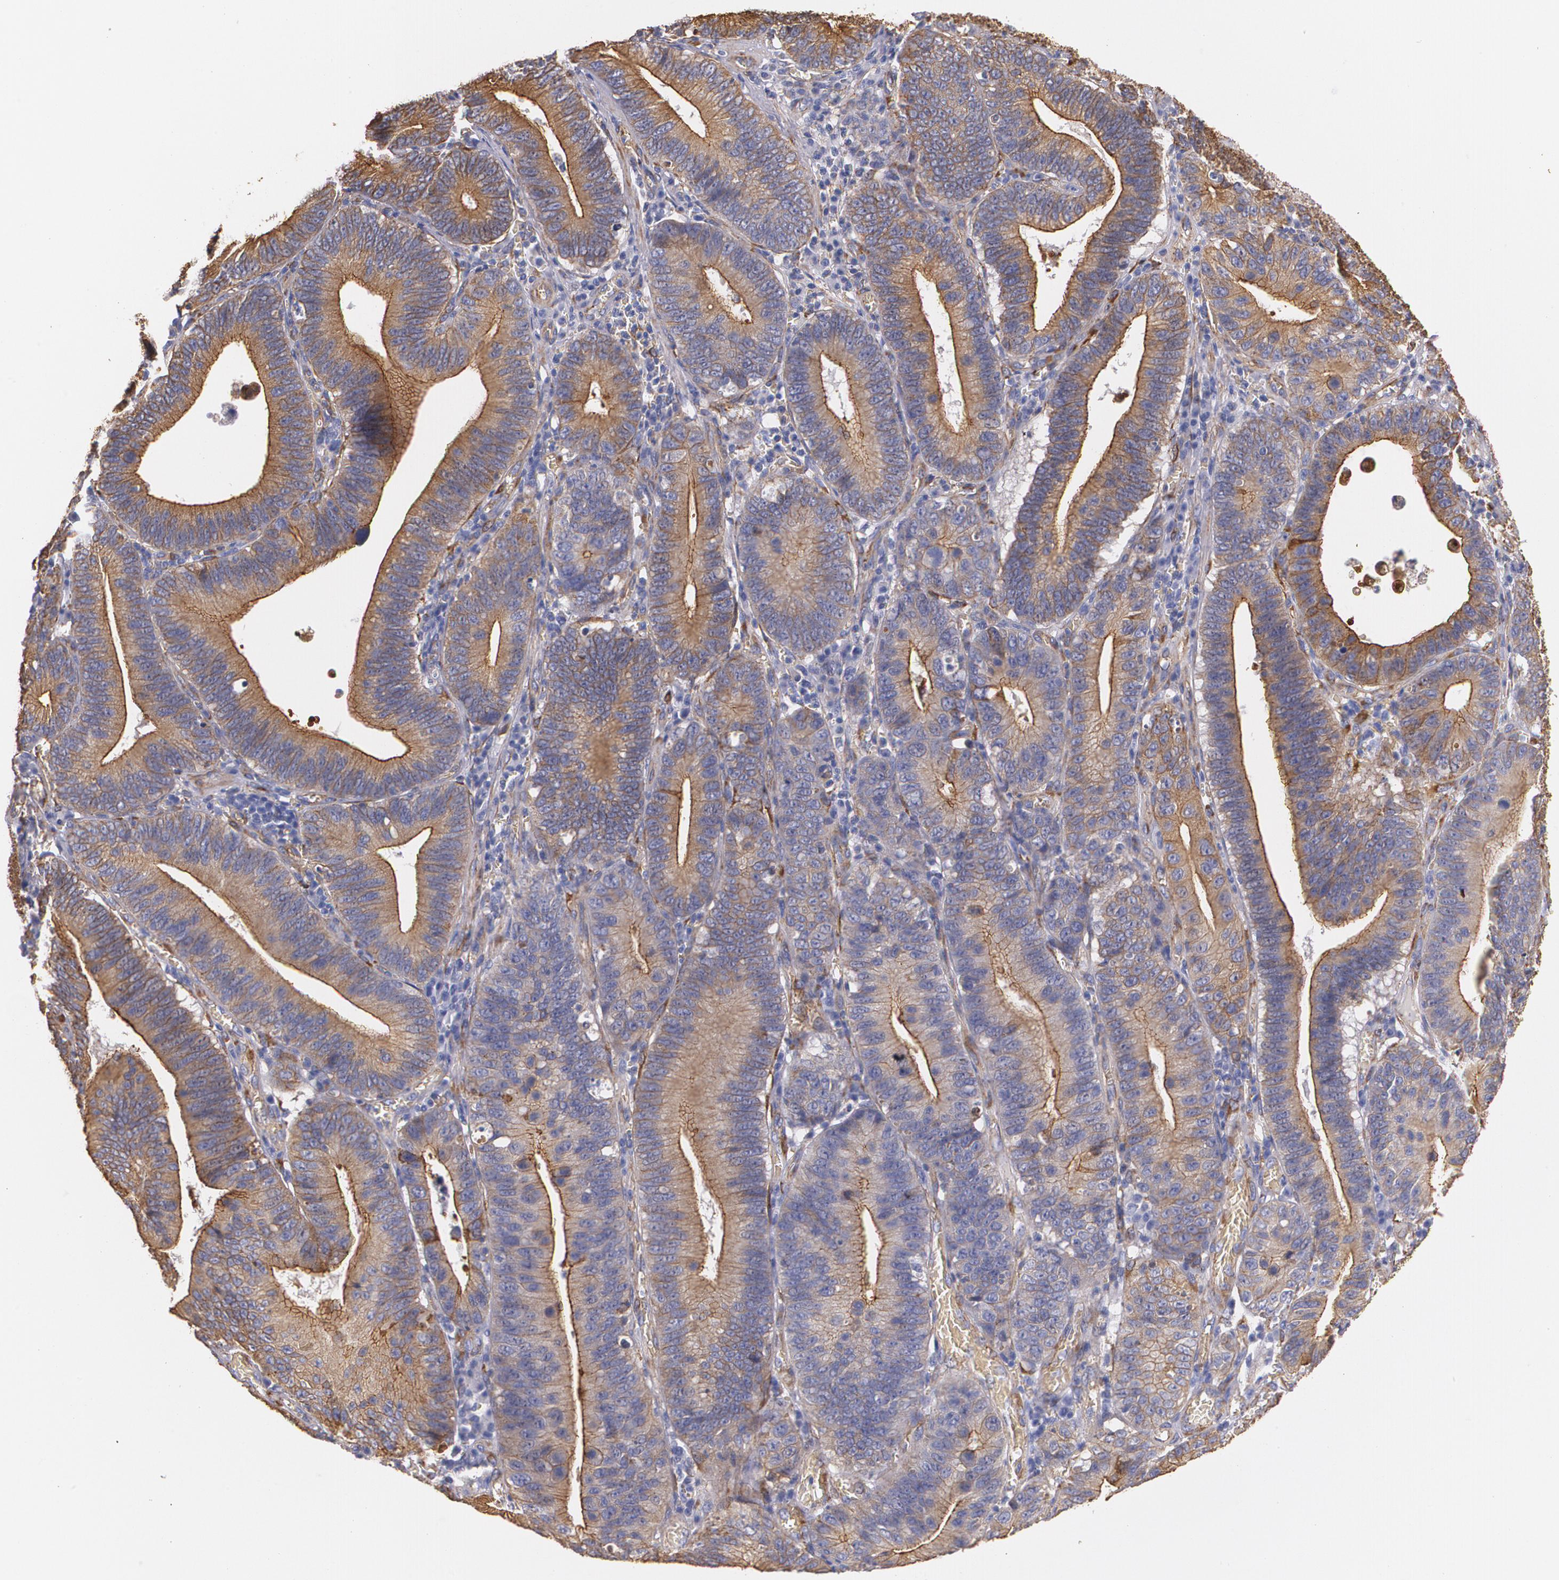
{"staining": {"intensity": "strong", "quantity": ">75%", "location": "cytoplasmic/membranous"}, "tissue": "stomach cancer", "cell_type": "Tumor cells", "image_type": "cancer", "snomed": [{"axis": "morphology", "description": "Adenocarcinoma, NOS"}, {"axis": "topography", "description": "Stomach"}, {"axis": "topography", "description": "Gastric cardia"}], "caption": "Immunohistochemistry (DAB) staining of human stomach cancer (adenocarcinoma) exhibits strong cytoplasmic/membranous protein expression in approximately >75% of tumor cells.", "gene": "TJP1", "patient": {"sex": "male", "age": 59}}